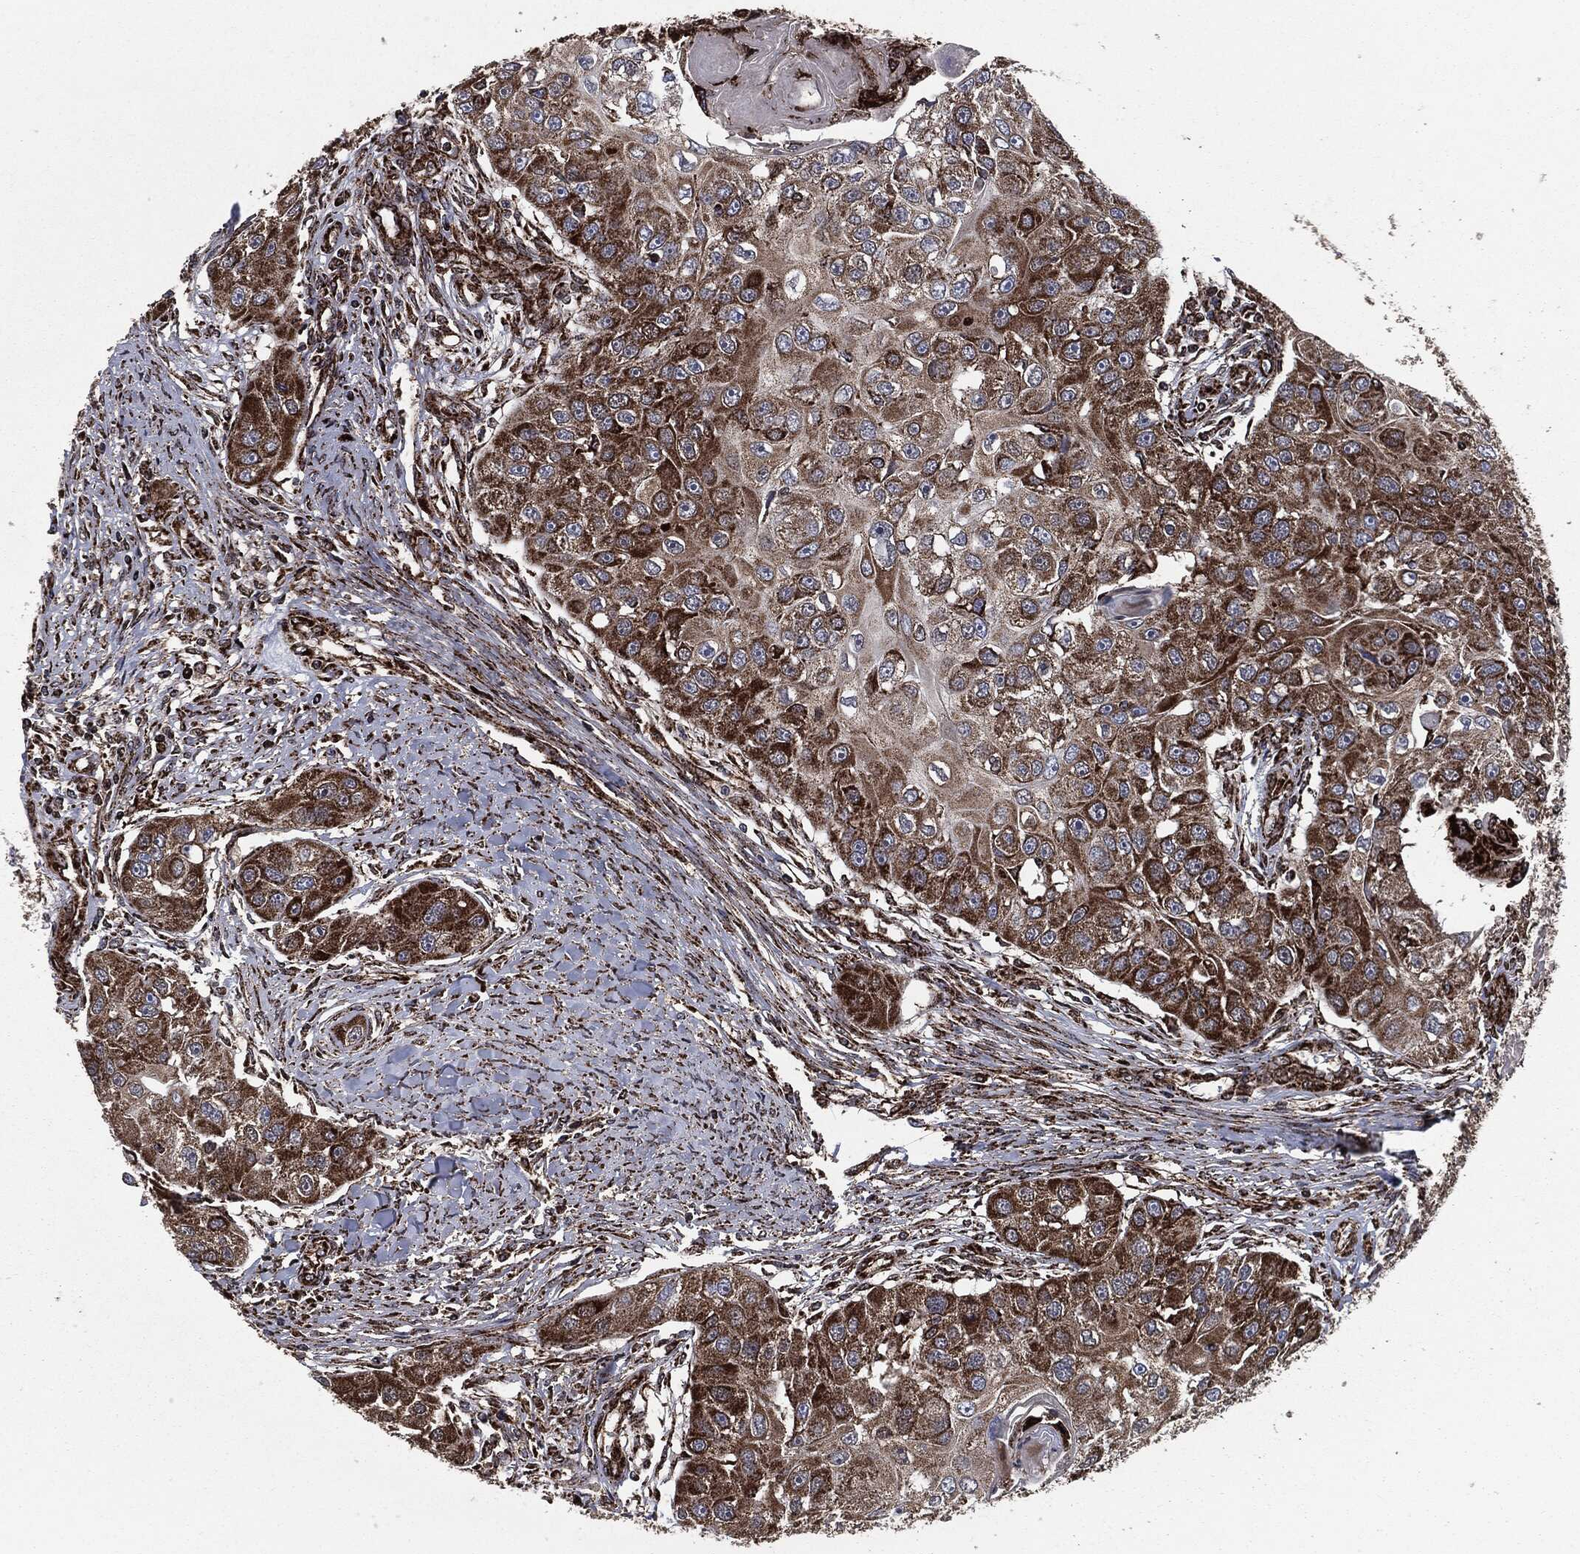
{"staining": {"intensity": "strong", "quantity": "25%-75%", "location": "cytoplasmic/membranous"}, "tissue": "head and neck cancer", "cell_type": "Tumor cells", "image_type": "cancer", "snomed": [{"axis": "morphology", "description": "Normal tissue, NOS"}, {"axis": "morphology", "description": "Squamous cell carcinoma, NOS"}, {"axis": "topography", "description": "Skeletal muscle"}, {"axis": "topography", "description": "Head-Neck"}], "caption": "Protein staining of head and neck cancer tissue shows strong cytoplasmic/membranous expression in about 25%-75% of tumor cells. (brown staining indicates protein expression, while blue staining denotes nuclei).", "gene": "FH", "patient": {"sex": "male", "age": 51}}